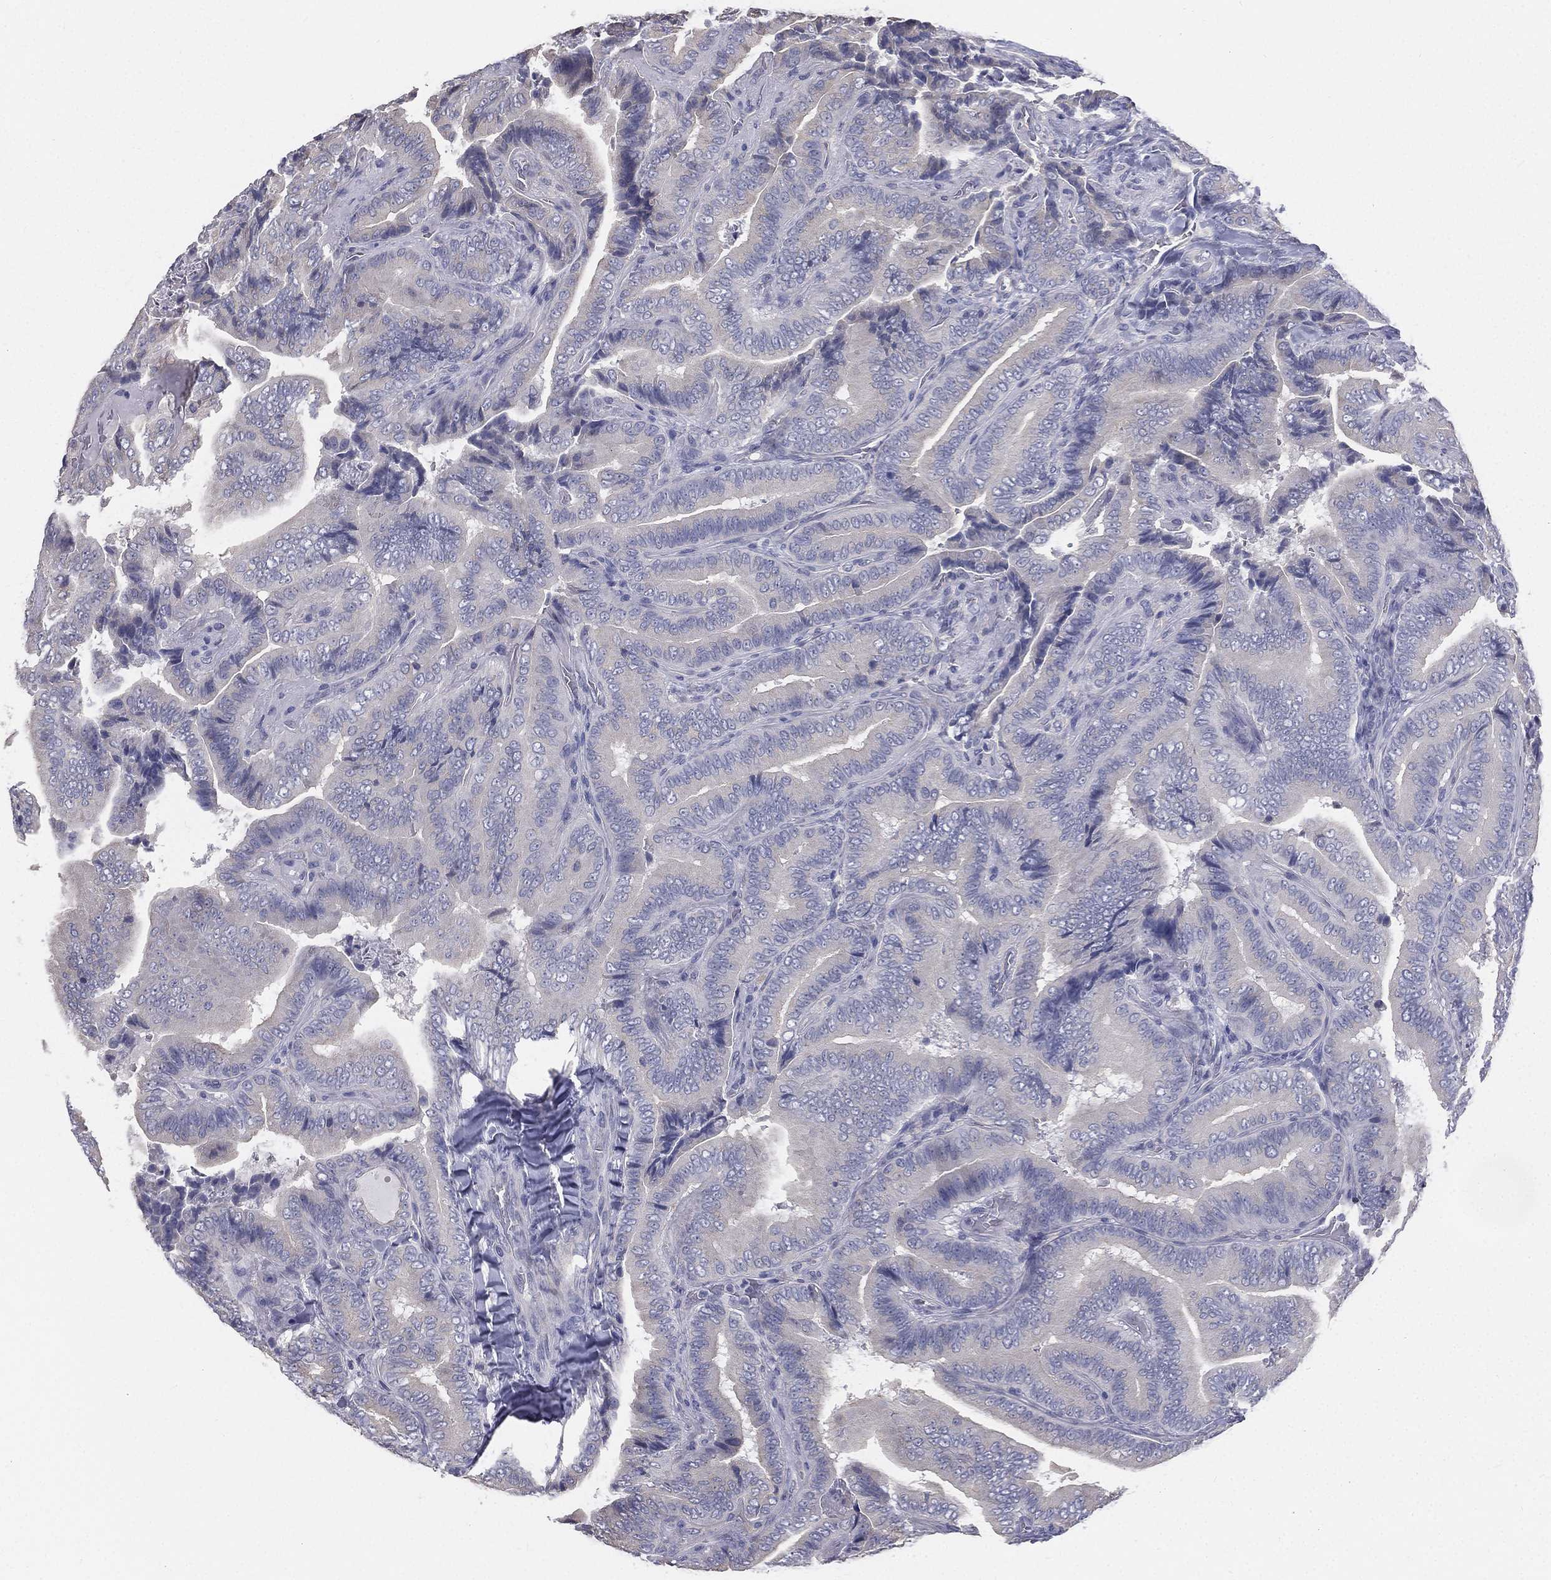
{"staining": {"intensity": "negative", "quantity": "none", "location": "none"}, "tissue": "thyroid cancer", "cell_type": "Tumor cells", "image_type": "cancer", "snomed": [{"axis": "morphology", "description": "Papillary adenocarcinoma, NOS"}, {"axis": "topography", "description": "Thyroid gland"}], "caption": "Papillary adenocarcinoma (thyroid) stained for a protein using immunohistochemistry (IHC) exhibits no expression tumor cells.", "gene": "MUC13", "patient": {"sex": "male", "age": 61}}